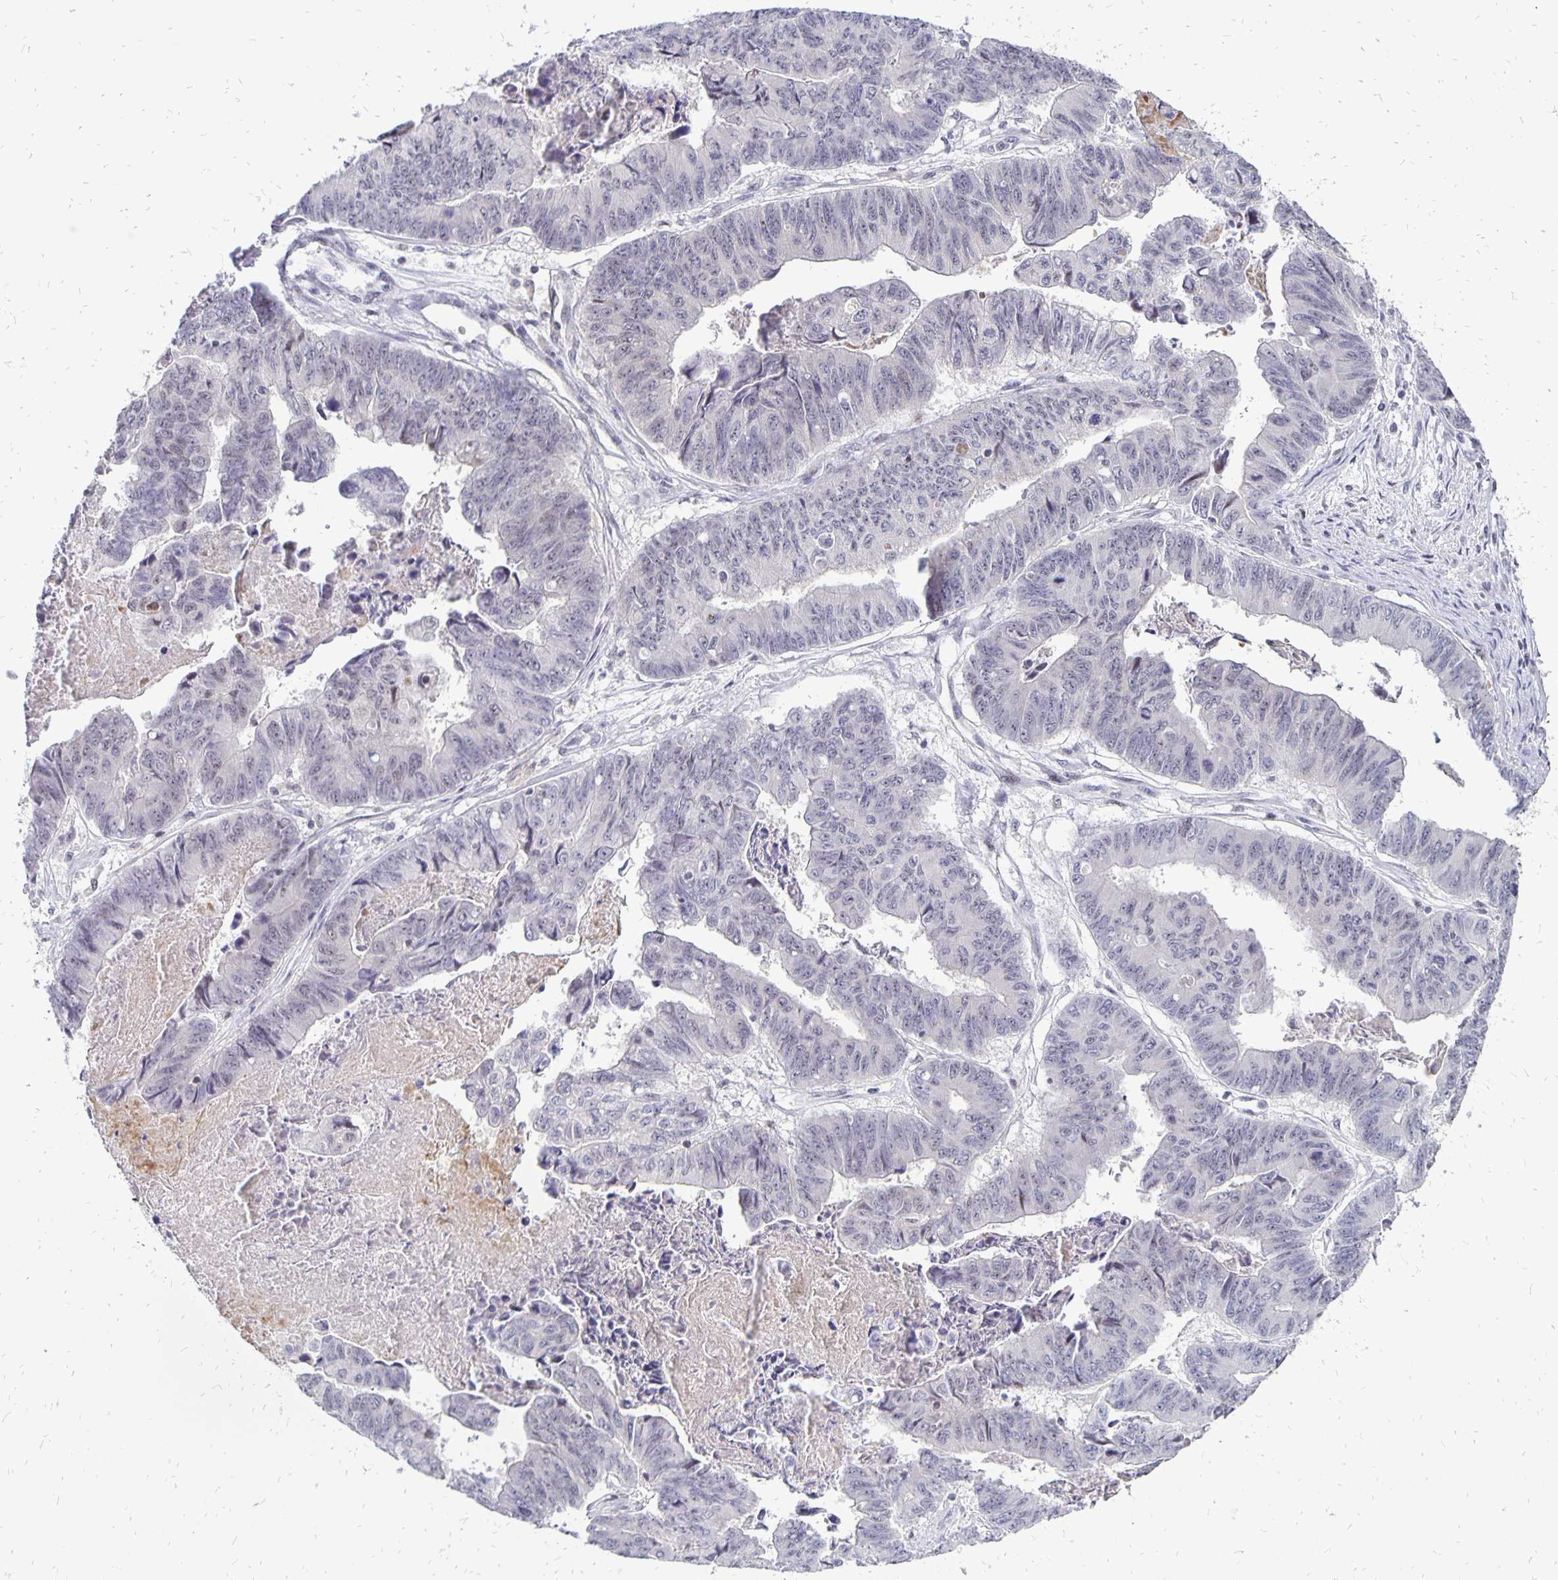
{"staining": {"intensity": "negative", "quantity": "none", "location": "none"}, "tissue": "stomach cancer", "cell_type": "Tumor cells", "image_type": "cancer", "snomed": [{"axis": "morphology", "description": "Adenocarcinoma, NOS"}, {"axis": "topography", "description": "Stomach, lower"}], "caption": "DAB immunohistochemical staining of human stomach cancer exhibits no significant expression in tumor cells.", "gene": "DCK", "patient": {"sex": "male", "age": 77}}